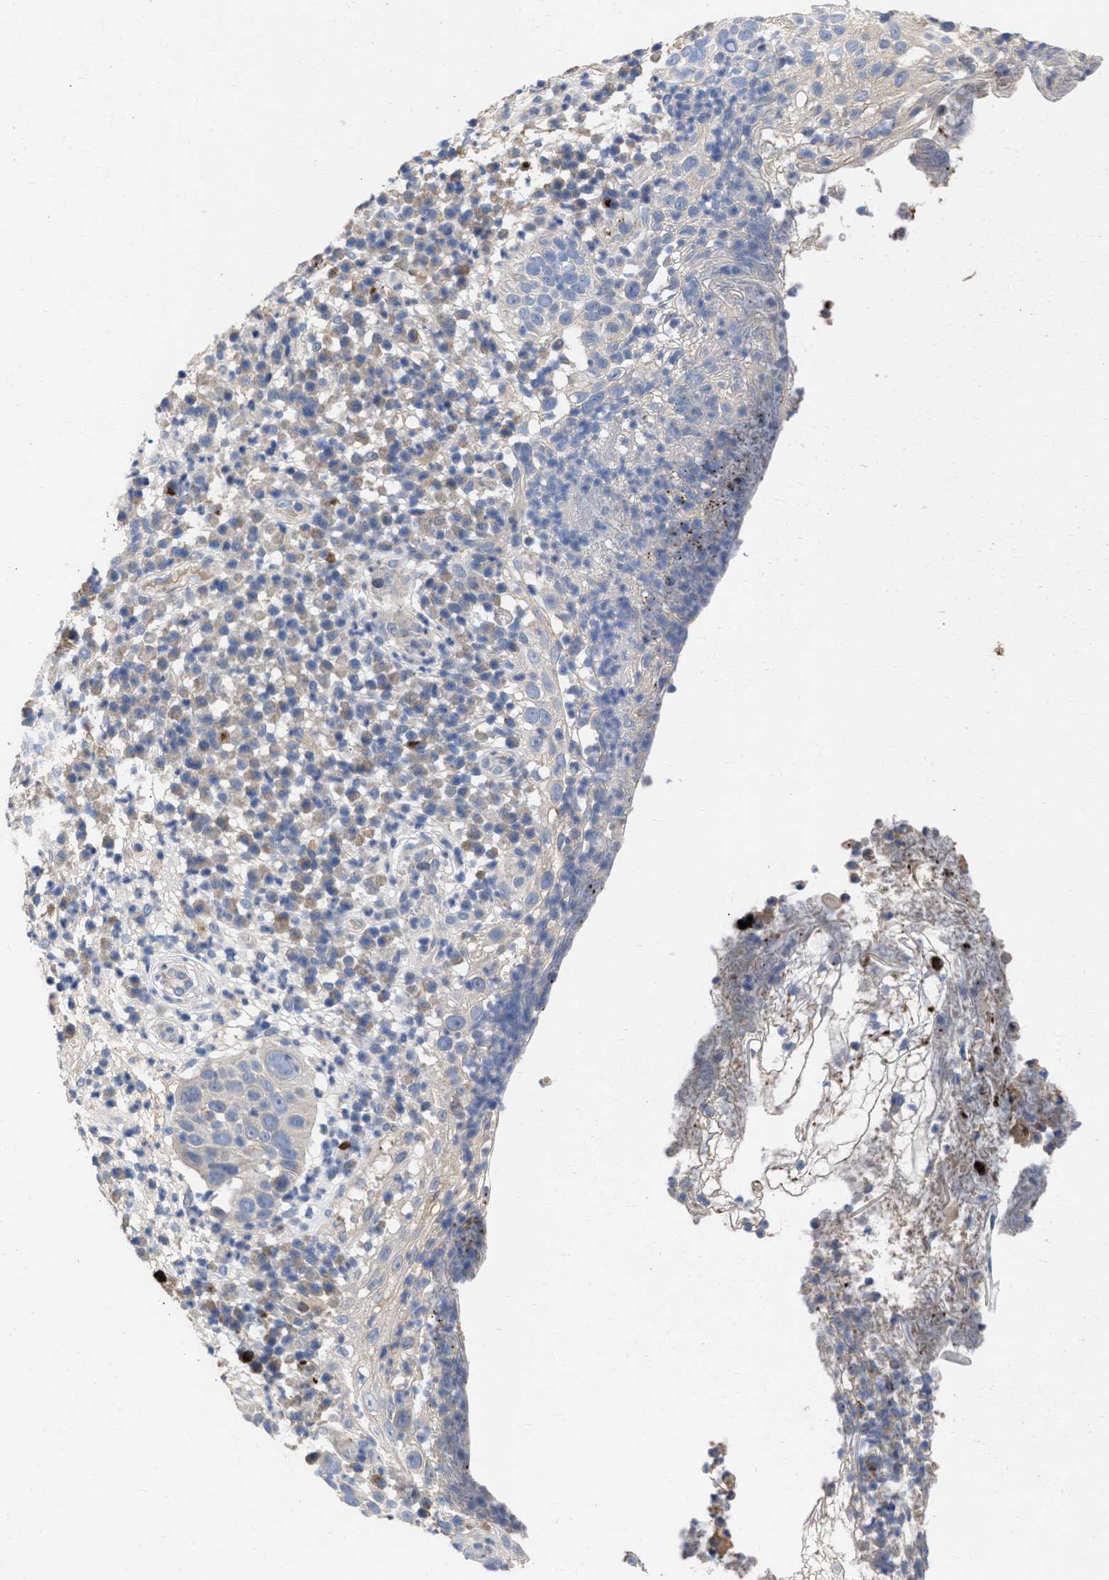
{"staining": {"intensity": "negative", "quantity": "none", "location": "none"}, "tissue": "skin cancer", "cell_type": "Tumor cells", "image_type": "cancer", "snomed": [{"axis": "morphology", "description": "Squamous cell carcinoma in situ, NOS"}, {"axis": "morphology", "description": "Squamous cell carcinoma, NOS"}, {"axis": "topography", "description": "Skin"}], "caption": "Tumor cells show no significant protein staining in squamous cell carcinoma (skin). The staining was performed using DAB (3,3'-diaminobenzidine) to visualize the protein expression in brown, while the nuclei were stained in blue with hematoxylin (Magnification: 20x).", "gene": "ARHGEF4", "patient": {"sex": "male", "age": 93}}